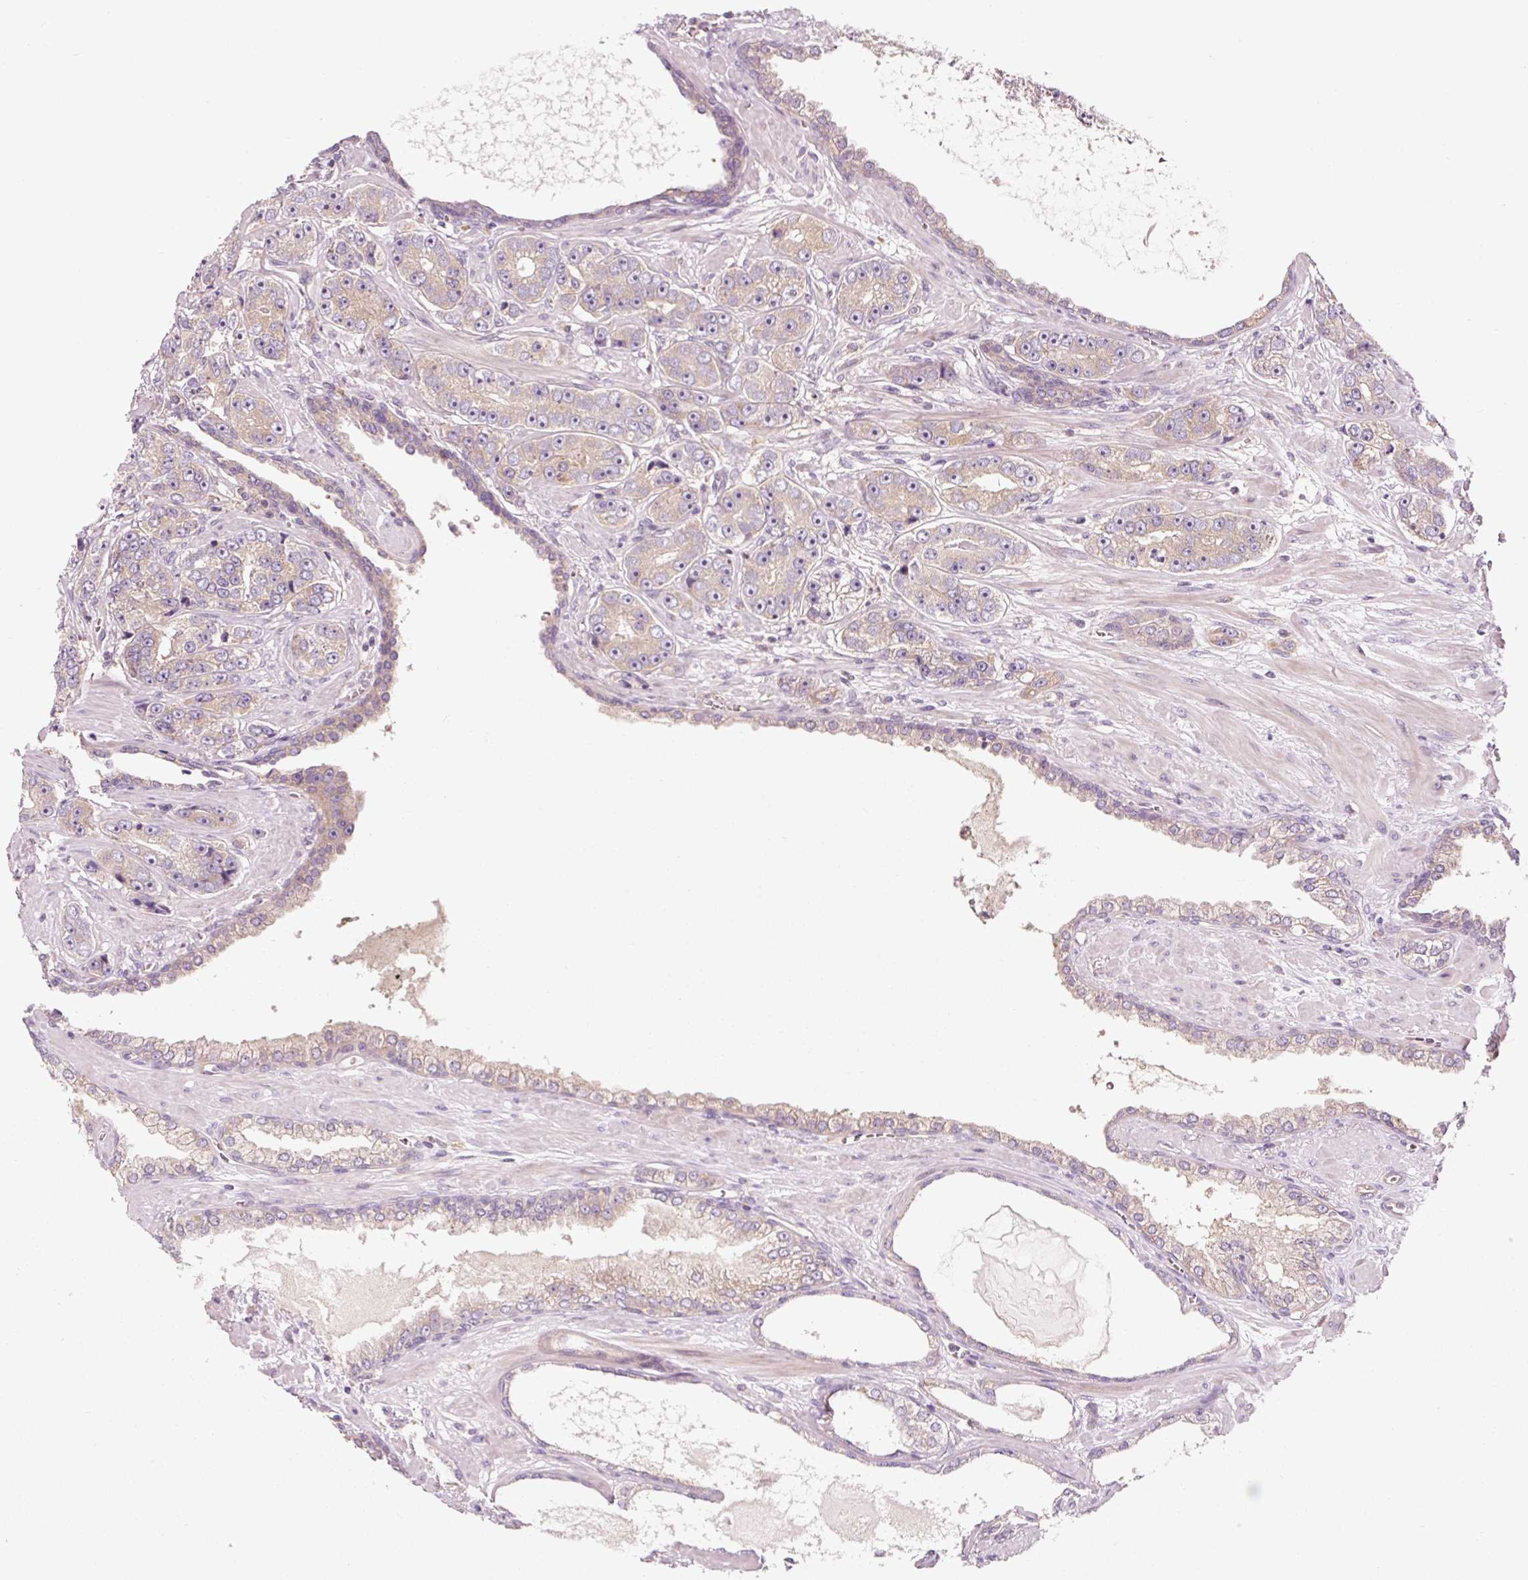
{"staining": {"intensity": "weak", "quantity": ">75%", "location": "cytoplasmic/membranous"}, "tissue": "prostate cancer", "cell_type": "Tumor cells", "image_type": "cancer", "snomed": [{"axis": "morphology", "description": "Adenocarcinoma, High grade"}, {"axis": "topography", "description": "Prostate"}], "caption": "Brown immunohistochemical staining in prostate adenocarcinoma (high-grade) displays weak cytoplasmic/membranous expression in approximately >75% of tumor cells.", "gene": "NAPA", "patient": {"sex": "male", "age": 71}}